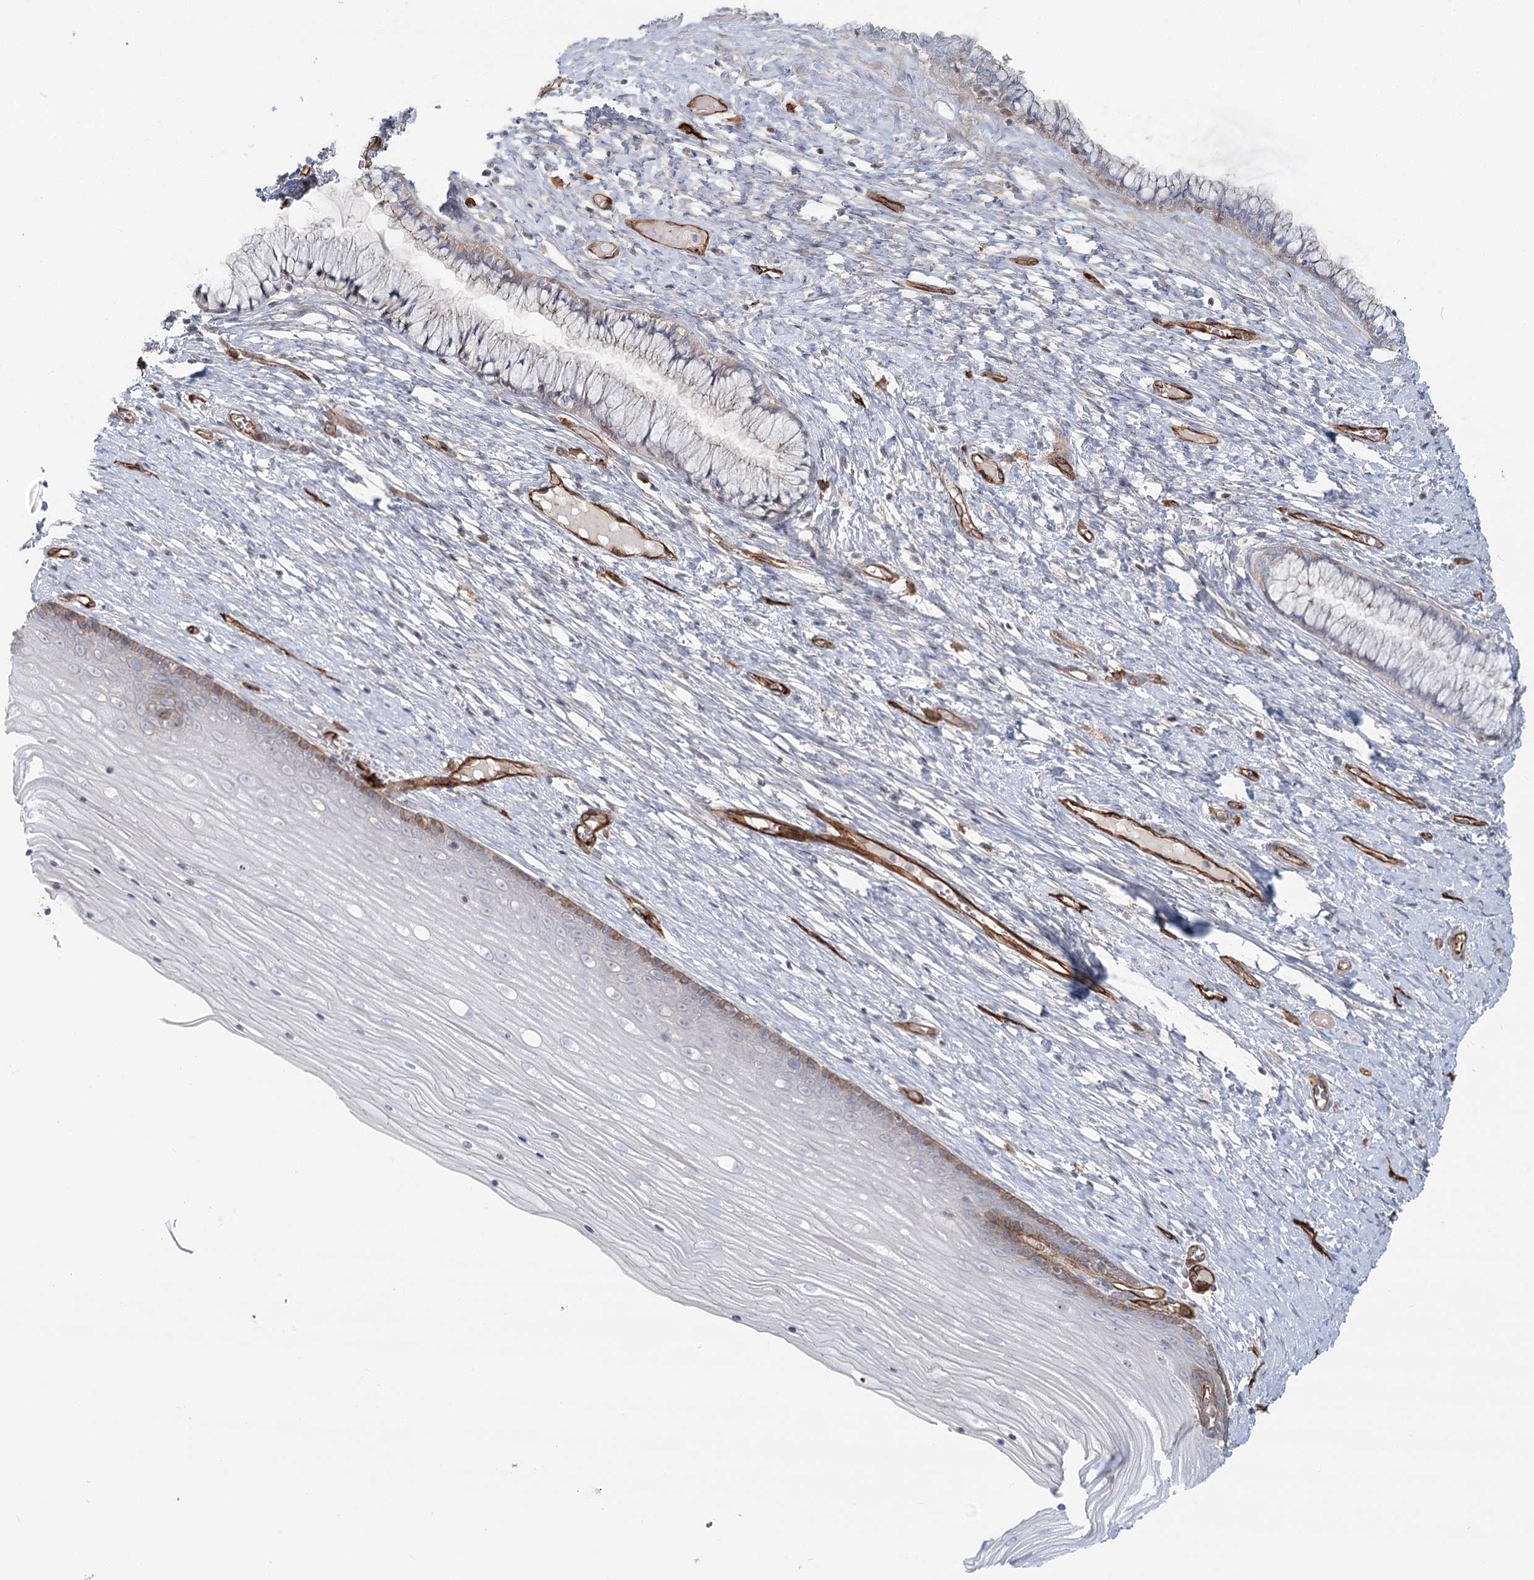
{"staining": {"intensity": "negative", "quantity": "none", "location": "none"}, "tissue": "cervix", "cell_type": "Glandular cells", "image_type": "normal", "snomed": [{"axis": "morphology", "description": "Normal tissue, NOS"}, {"axis": "topography", "description": "Cervix"}], "caption": "A photomicrograph of human cervix is negative for staining in glandular cells. (Brightfield microscopy of DAB immunohistochemistry at high magnification).", "gene": "ZFYVE28", "patient": {"sex": "female", "age": 42}}